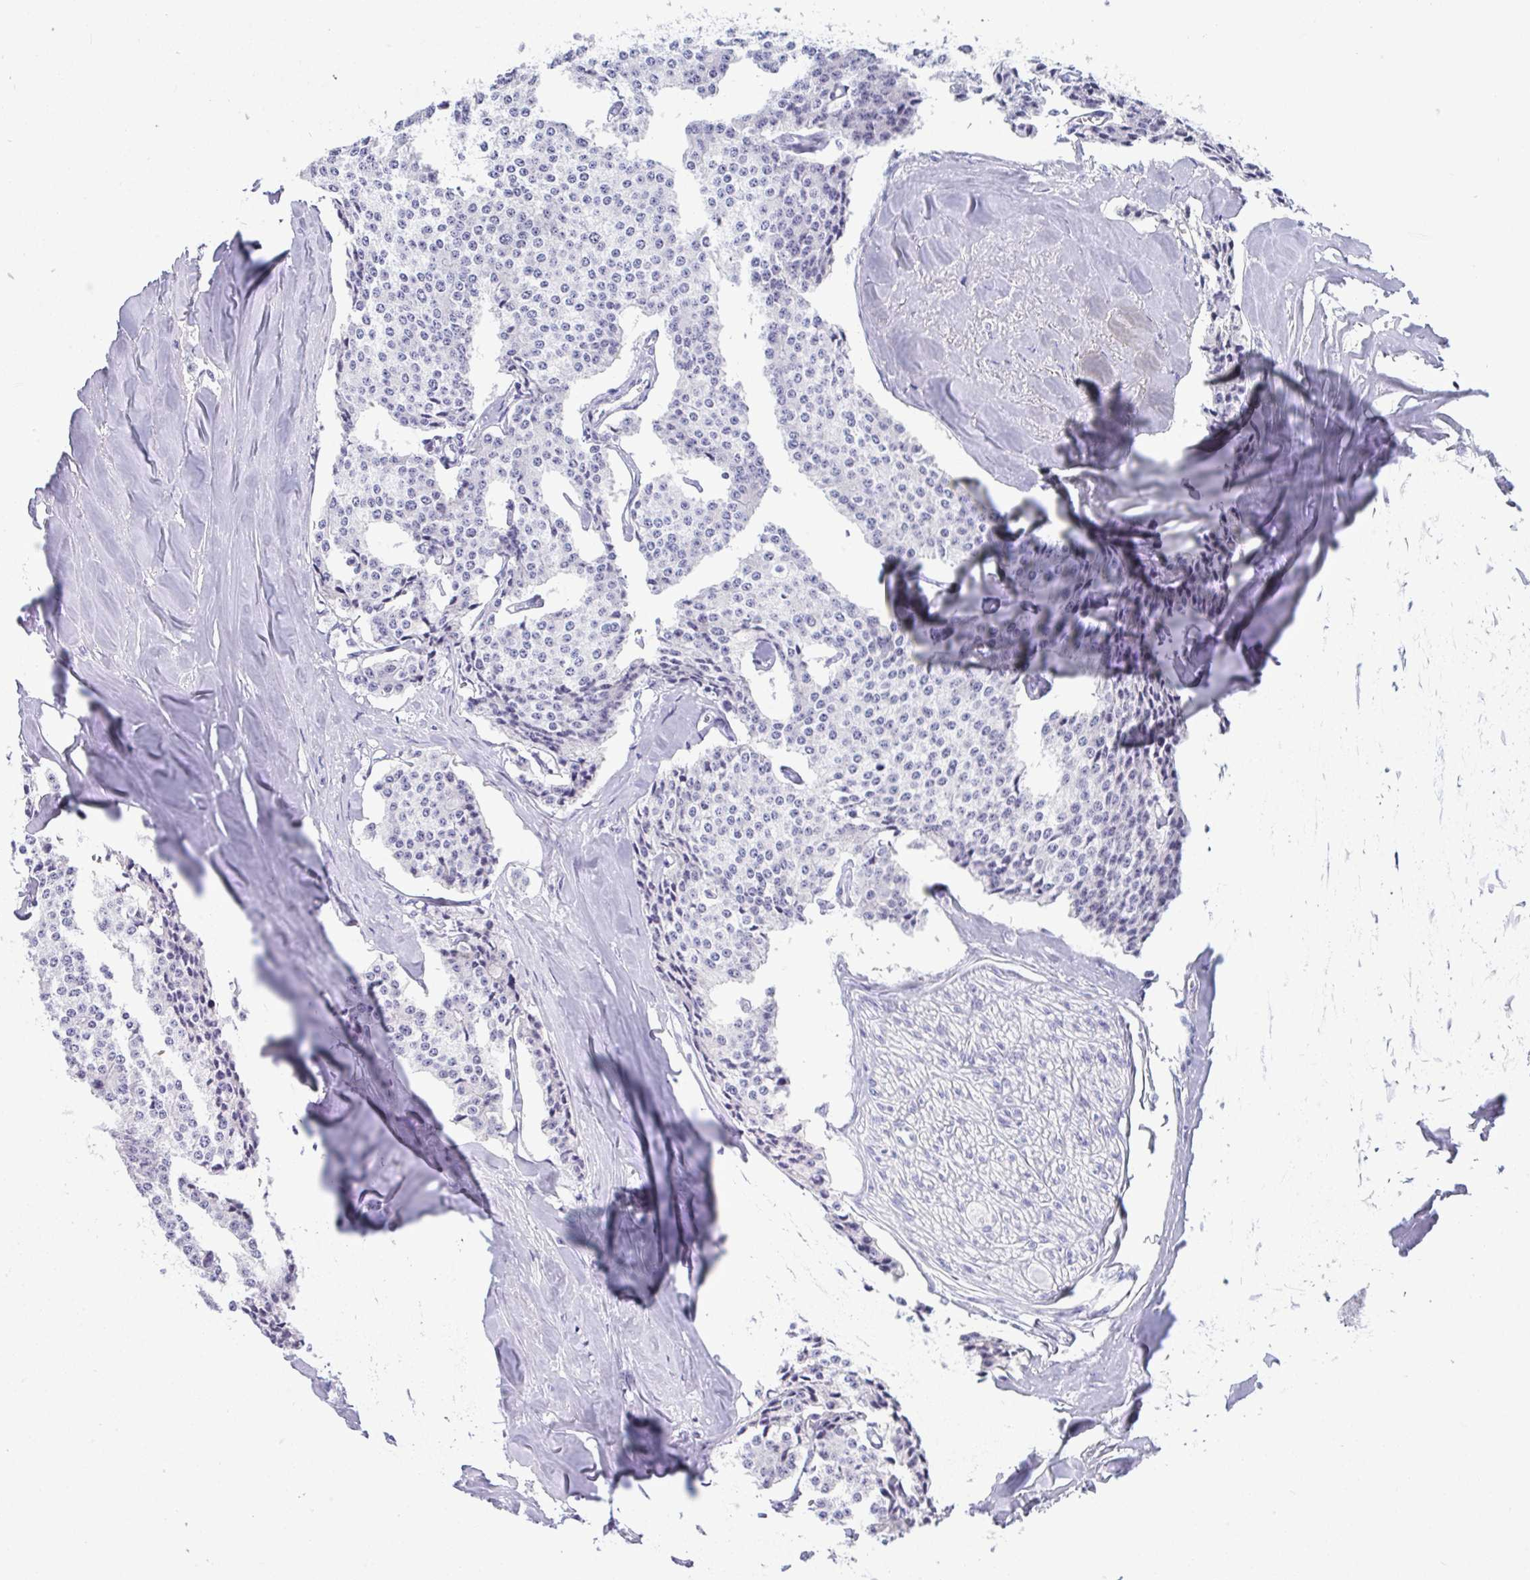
{"staining": {"intensity": "negative", "quantity": "none", "location": "none"}, "tissue": "carcinoid", "cell_type": "Tumor cells", "image_type": "cancer", "snomed": [{"axis": "morphology", "description": "Carcinoid, malignant, NOS"}, {"axis": "topography", "description": "Small intestine"}], "caption": "Immunohistochemistry histopathology image of neoplastic tissue: carcinoid (malignant) stained with DAB (3,3'-diaminobenzidine) exhibits no significant protein positivity in tumor cells. (Immunohistochemistry (ihc), brightfield microscopy, high magnification).", "gene": "YBX2", "patient": {"sex": "female", "age": 64}}